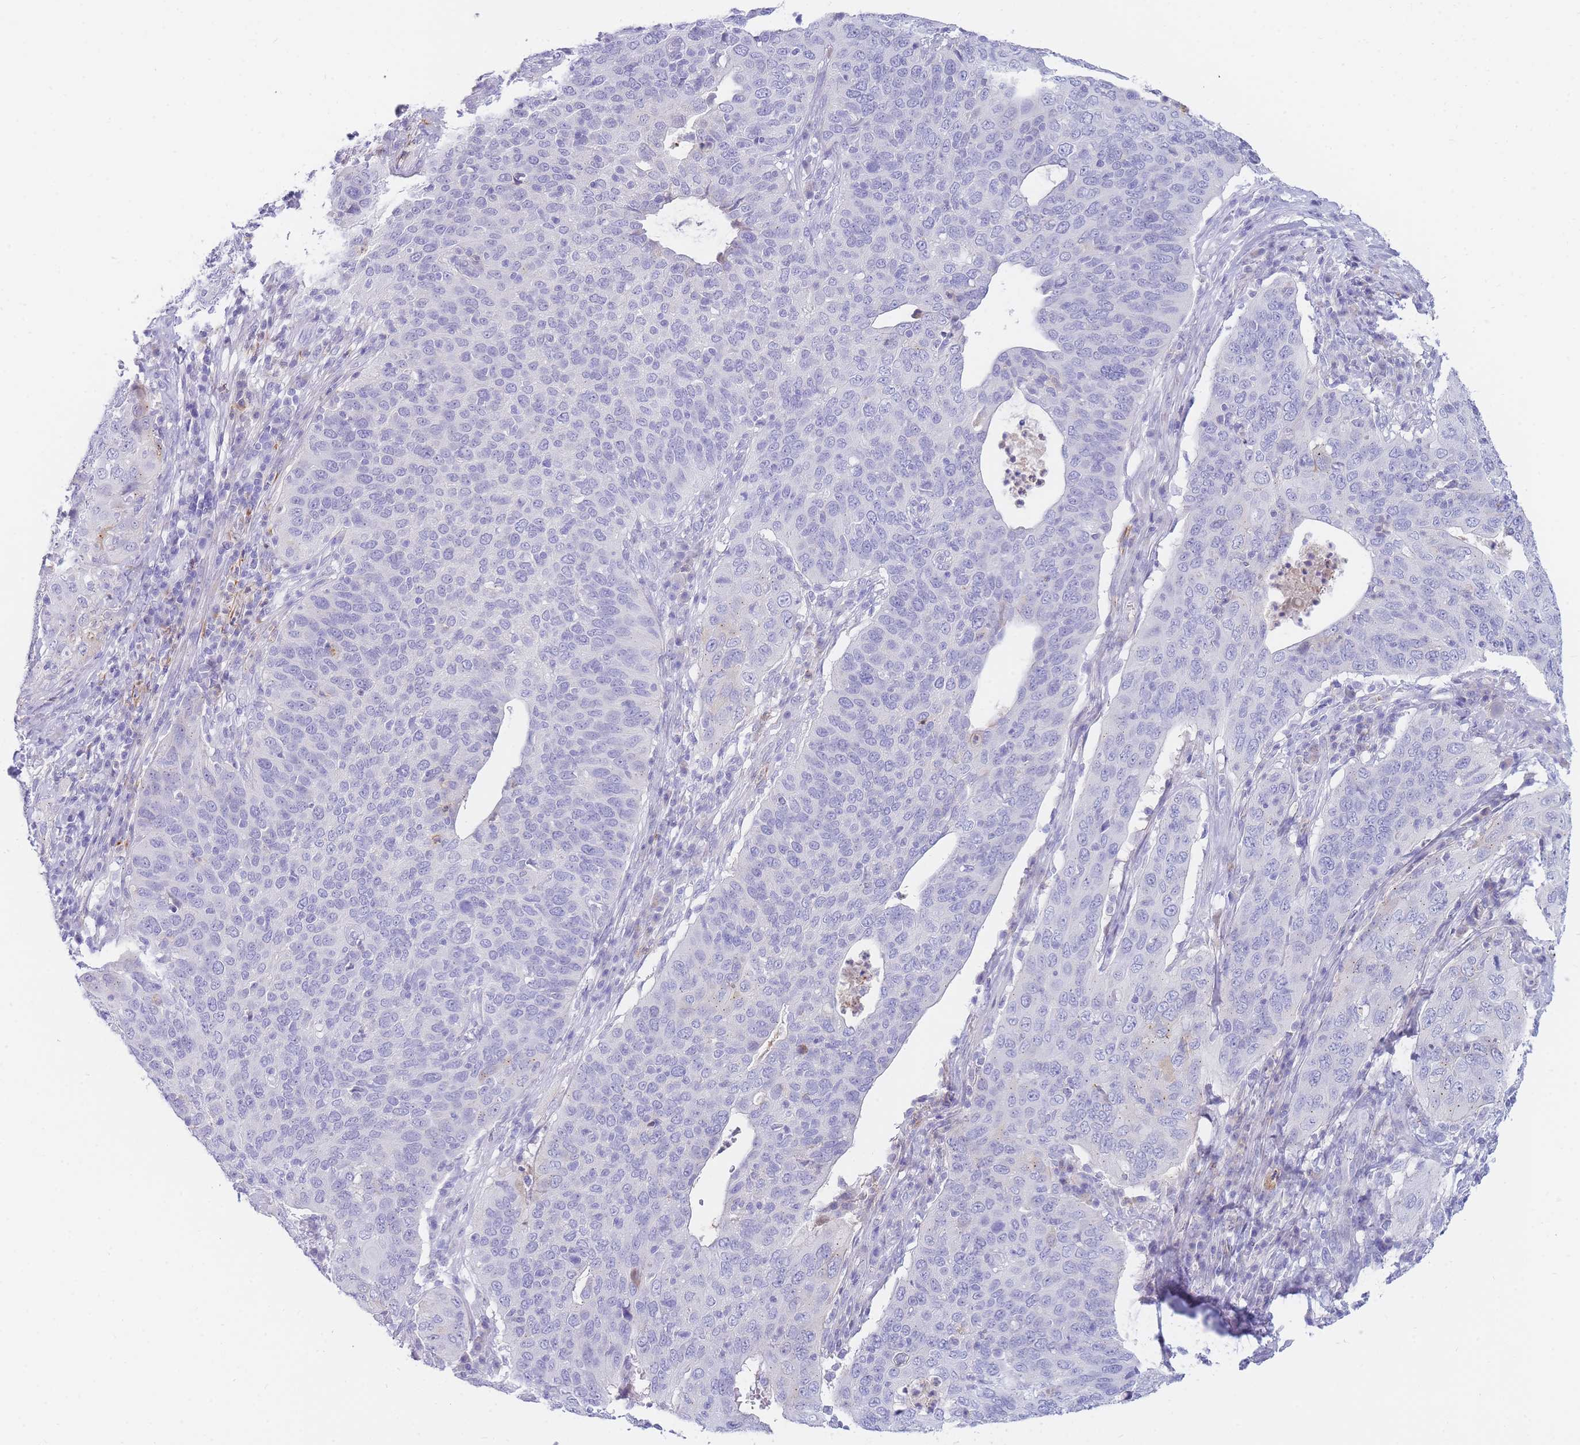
{"staining": {"intensity": "negative", "quantity": "none", "location": "none"}, "tissue": "cervical cancer", "cell_type": "Tumor cells", "image_type": "cancer", "snomed": [{"axis": "morphology", "description": "Squamous cell carcinoma, NOS"}, {"axis": "topography", "description": "Cervix"}], "caption": "Cervical cancer stained for a protein using immunohistochemistry demonstrates no staining tumor cells.", "gene": "NKX1-2", "patient": {"sex": "female", "age": 36}}